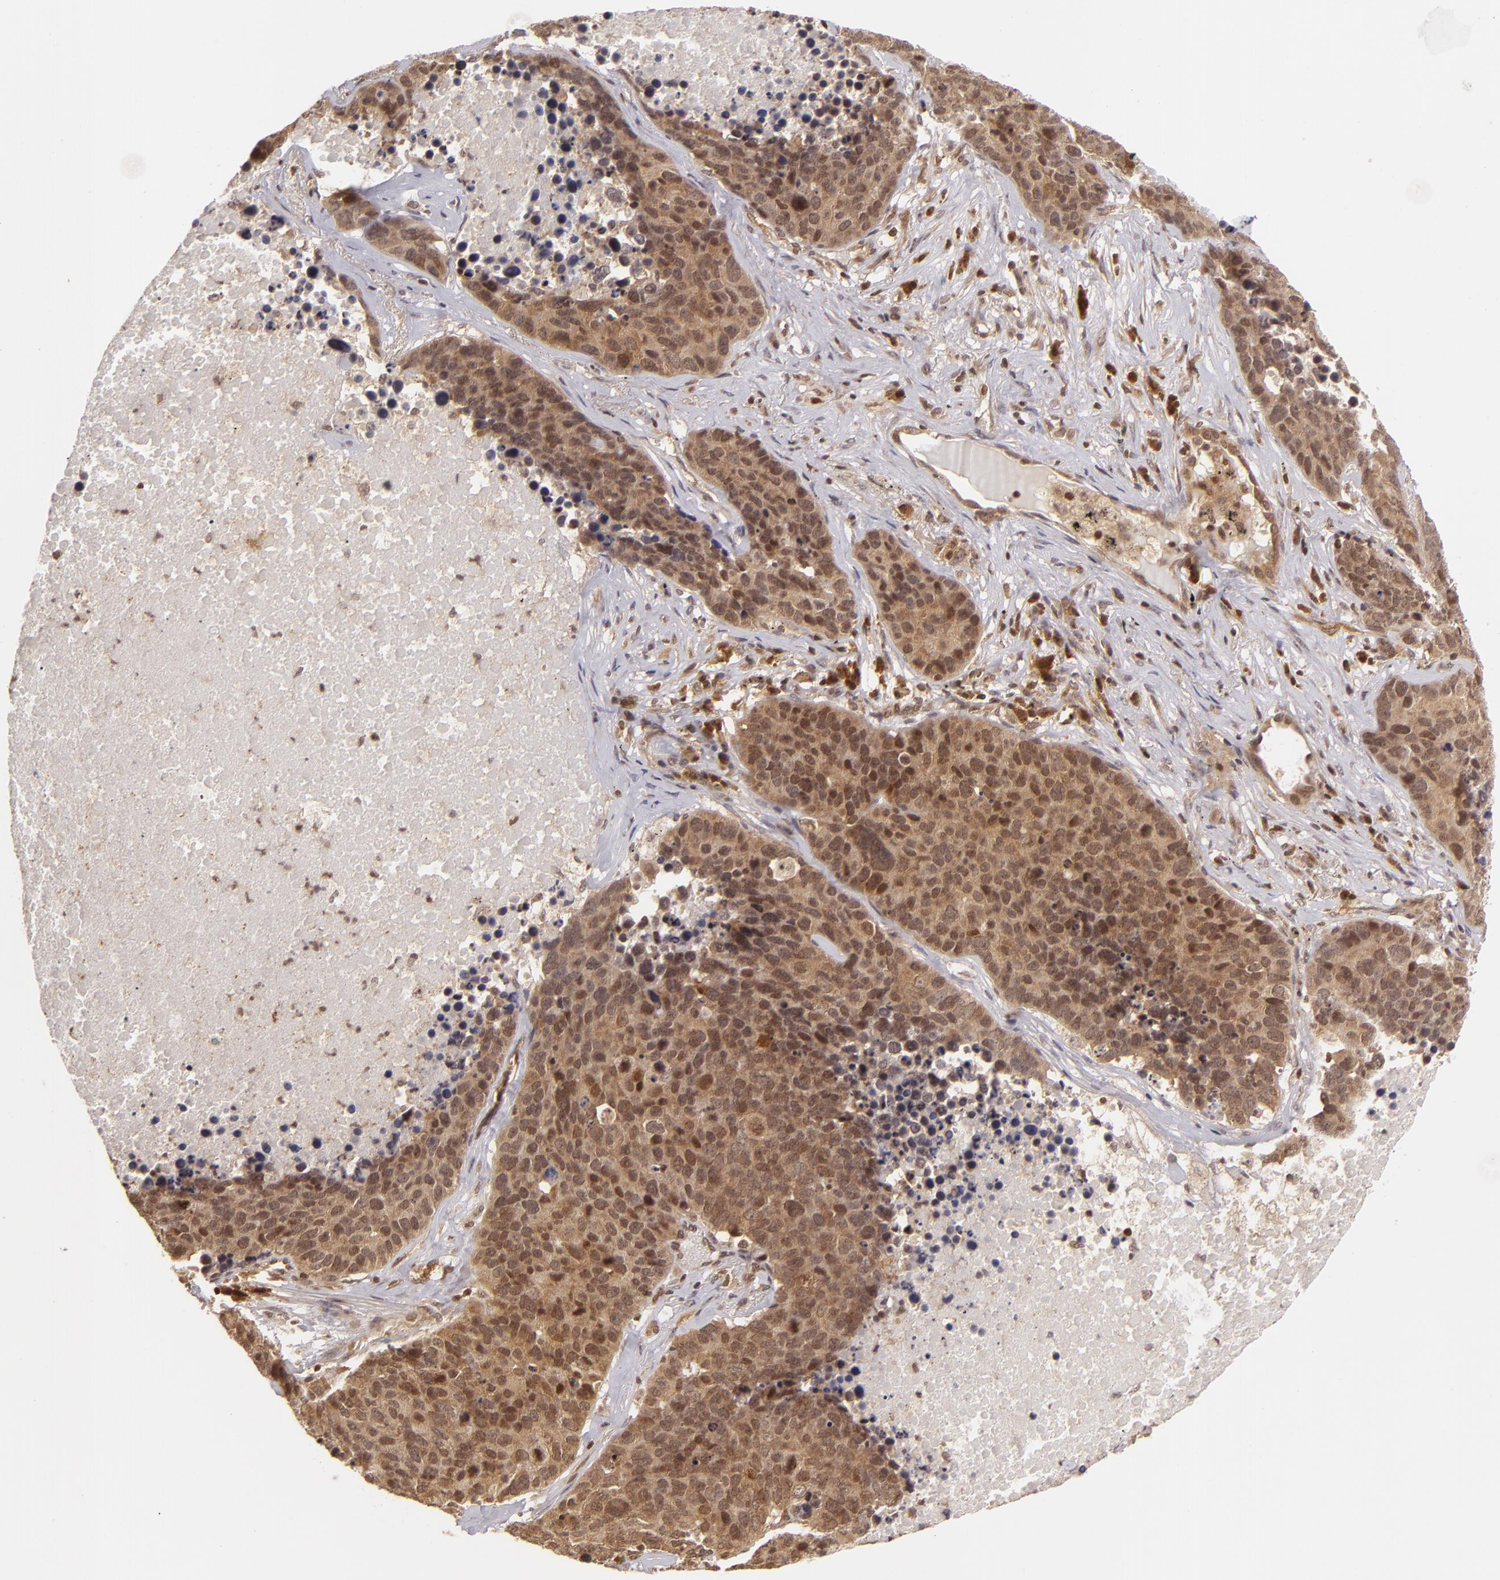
{"staining": {"intensity": "strong", "quantity": ">75%", "location": "cytoplasmic/membranous,nuclear"}, "tissue": "lung cancer", "cell_type": "Tumor cells", "image_type": "cancer", "snomed": [{"axis": "morphology", "description": "Carcinoid, malignant, NOS"}, {"axis": "topography", "description": "Lung"}], "caption": "Immunohistochemical staining of human malignant carcinoid (lung) demonstrates high levels of strong cytoplasmic/membranous and nuclear protein staining in about >75% of tumor cells. (Brightfield microscopy of DAB IHC at high magnification).", "gene": "ZBTB33", "patient": {"sex": "male", "age": 60}}